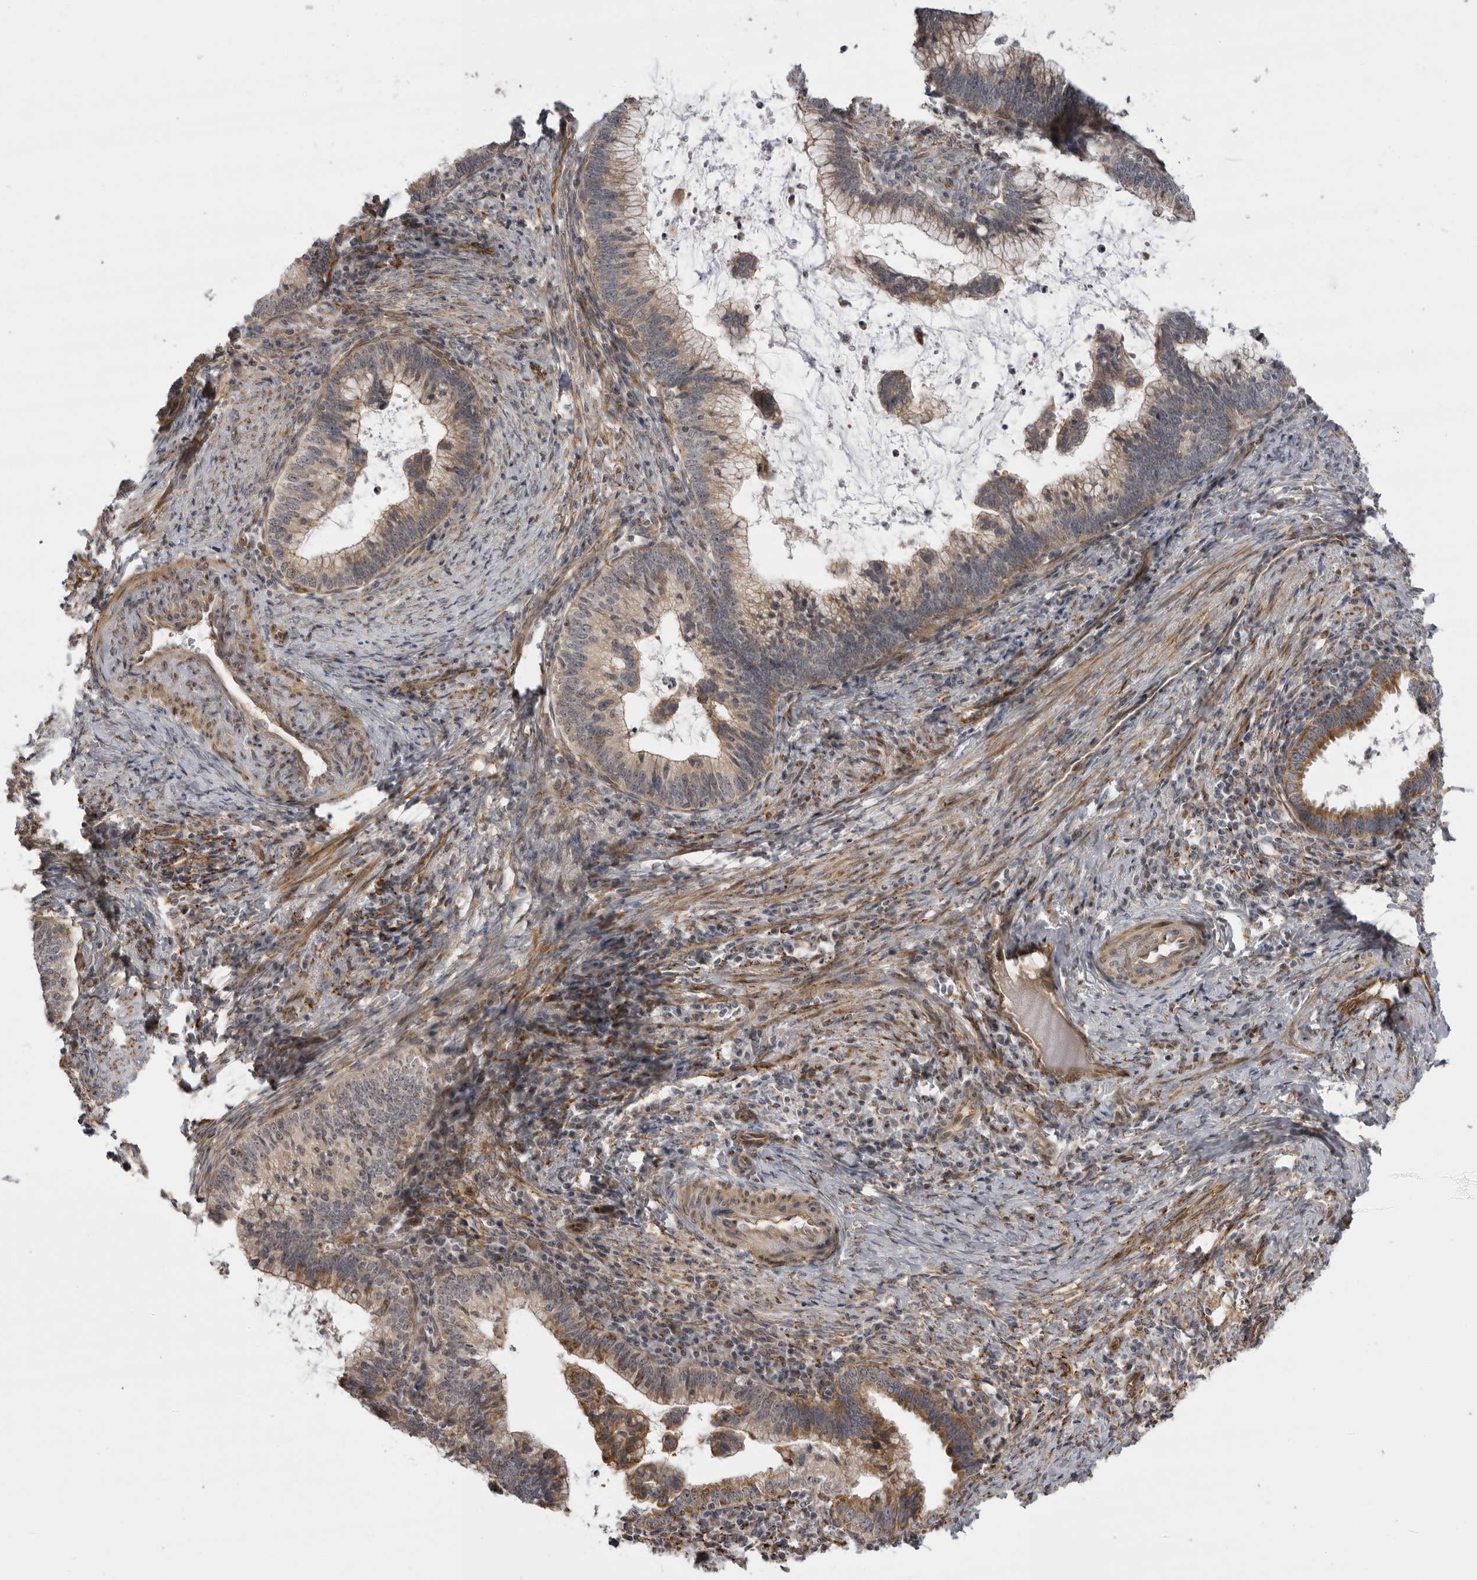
{"staining": {"intensity": "moderate", "quantity": ">75%", "location": "cytoplasmic/membranous"}, "tissue": "cervical cancer", "cell_type": "Tumor cells", "image_type": "cancer", "snomed": [{"axis": "morphology", "description": "Adenocarcinoma, NOS"}, {"axis": "topography", "description": "Cervix"}], "caption": "Protein staining shows moderate cytoplasmic/membranous positivity in approximately >75% of tumor cells in cervical adenocarcinoma. (IHC, brightfield microscopy, high magnification).", "gene": "DNAH14", "patient": {"sex": "female", "age": 36}}